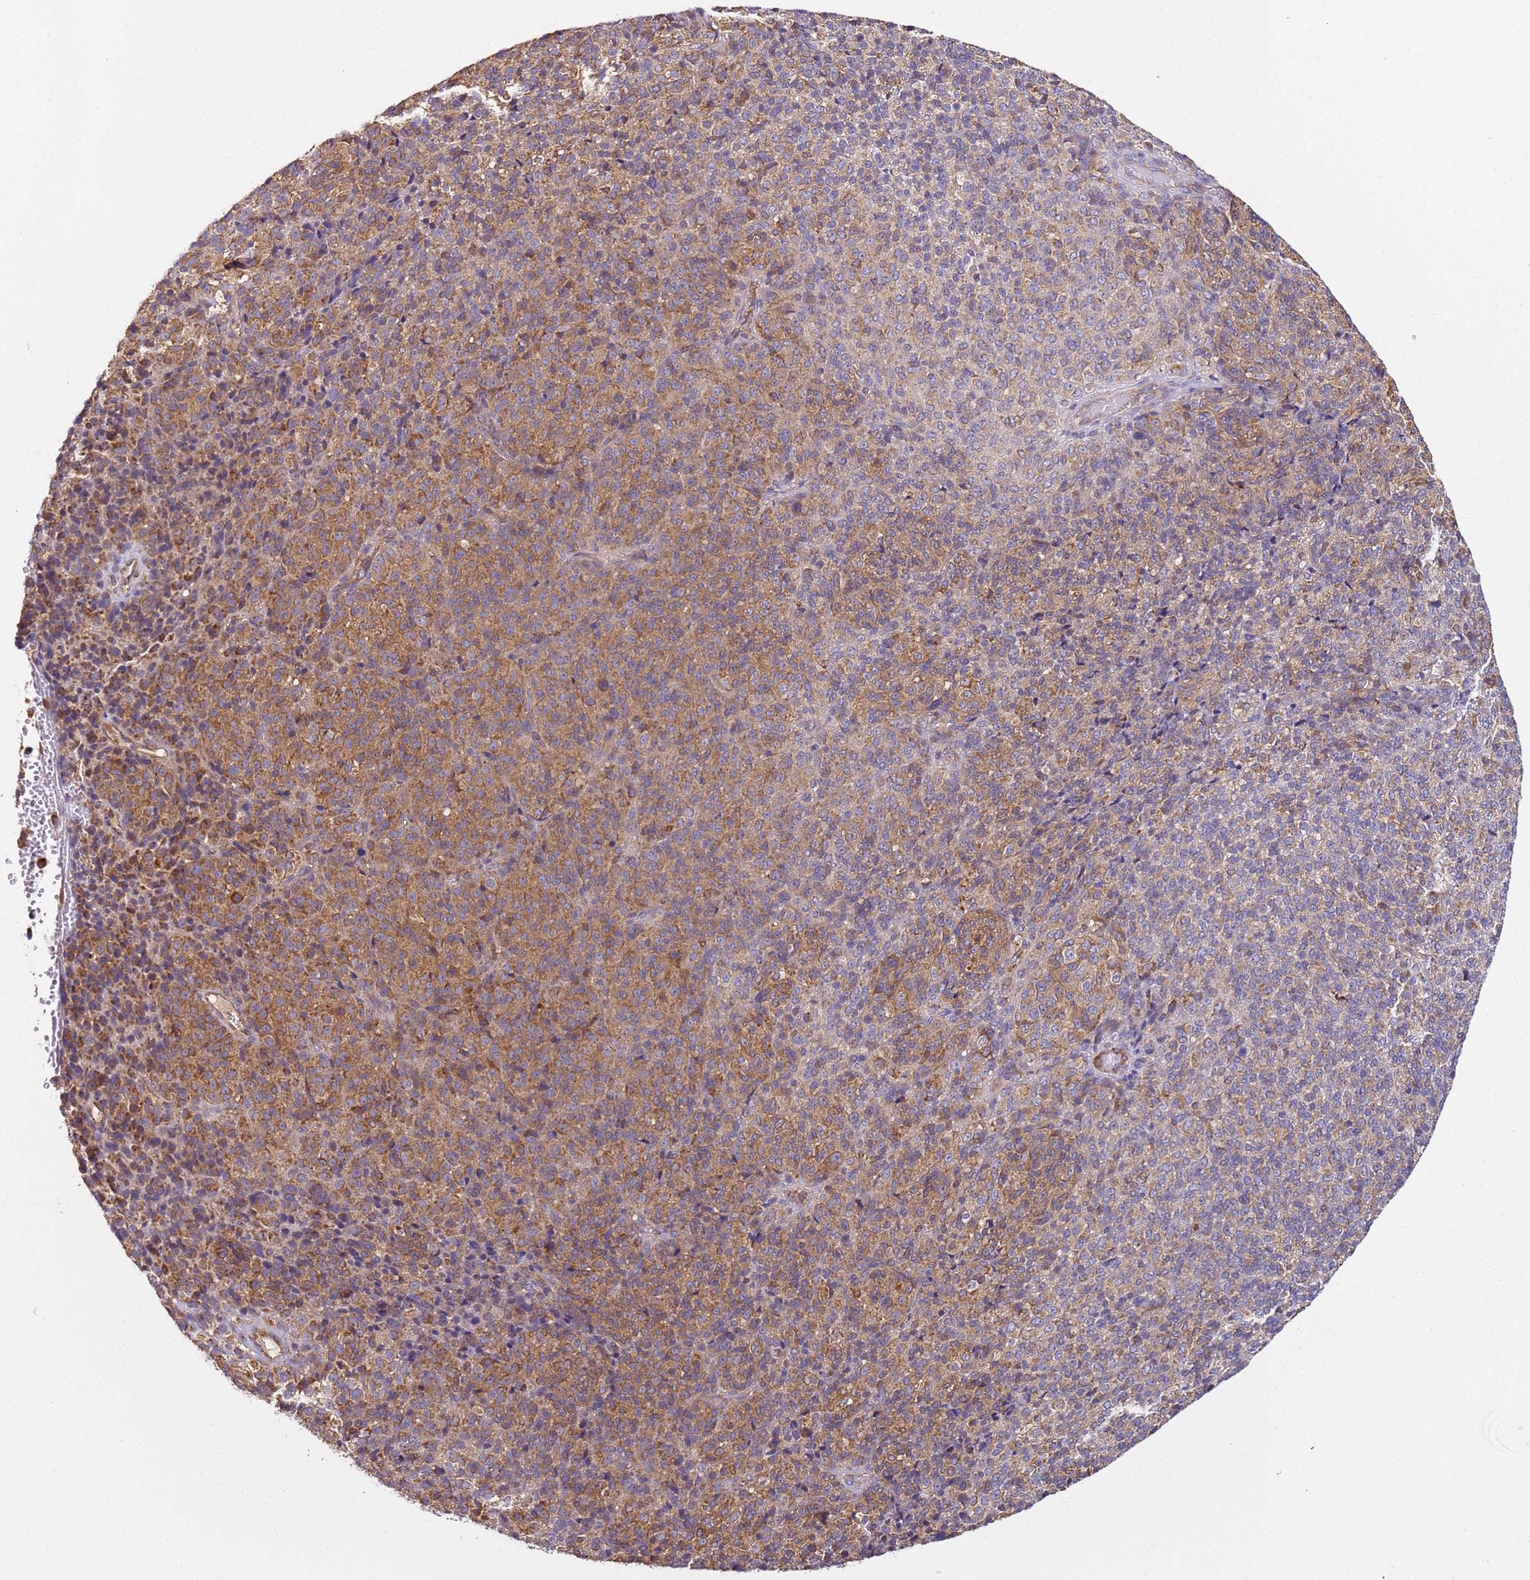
{"staining": {"intensity": "moderate", "quantity": "25%-75%", "location": "cytoplasmic/membranous"}, "tissue": "melanoma", "cell_type": "Tumor cells", "image_type": "cancer", "snomed": [{"axis": "morphology", "description": "Malignant melanoma, Metastatic site"}, {"axis": "topography", "description": "Brain"}], "caption": "This micrograph demonstrates IHC staining of human melanoma, with medium moderate cytoplasmic/membranous expression in approximately 25%-75% of tumor cells.", "gene": "RMND5A", "patient": {"sex": "female", "age": 56}}